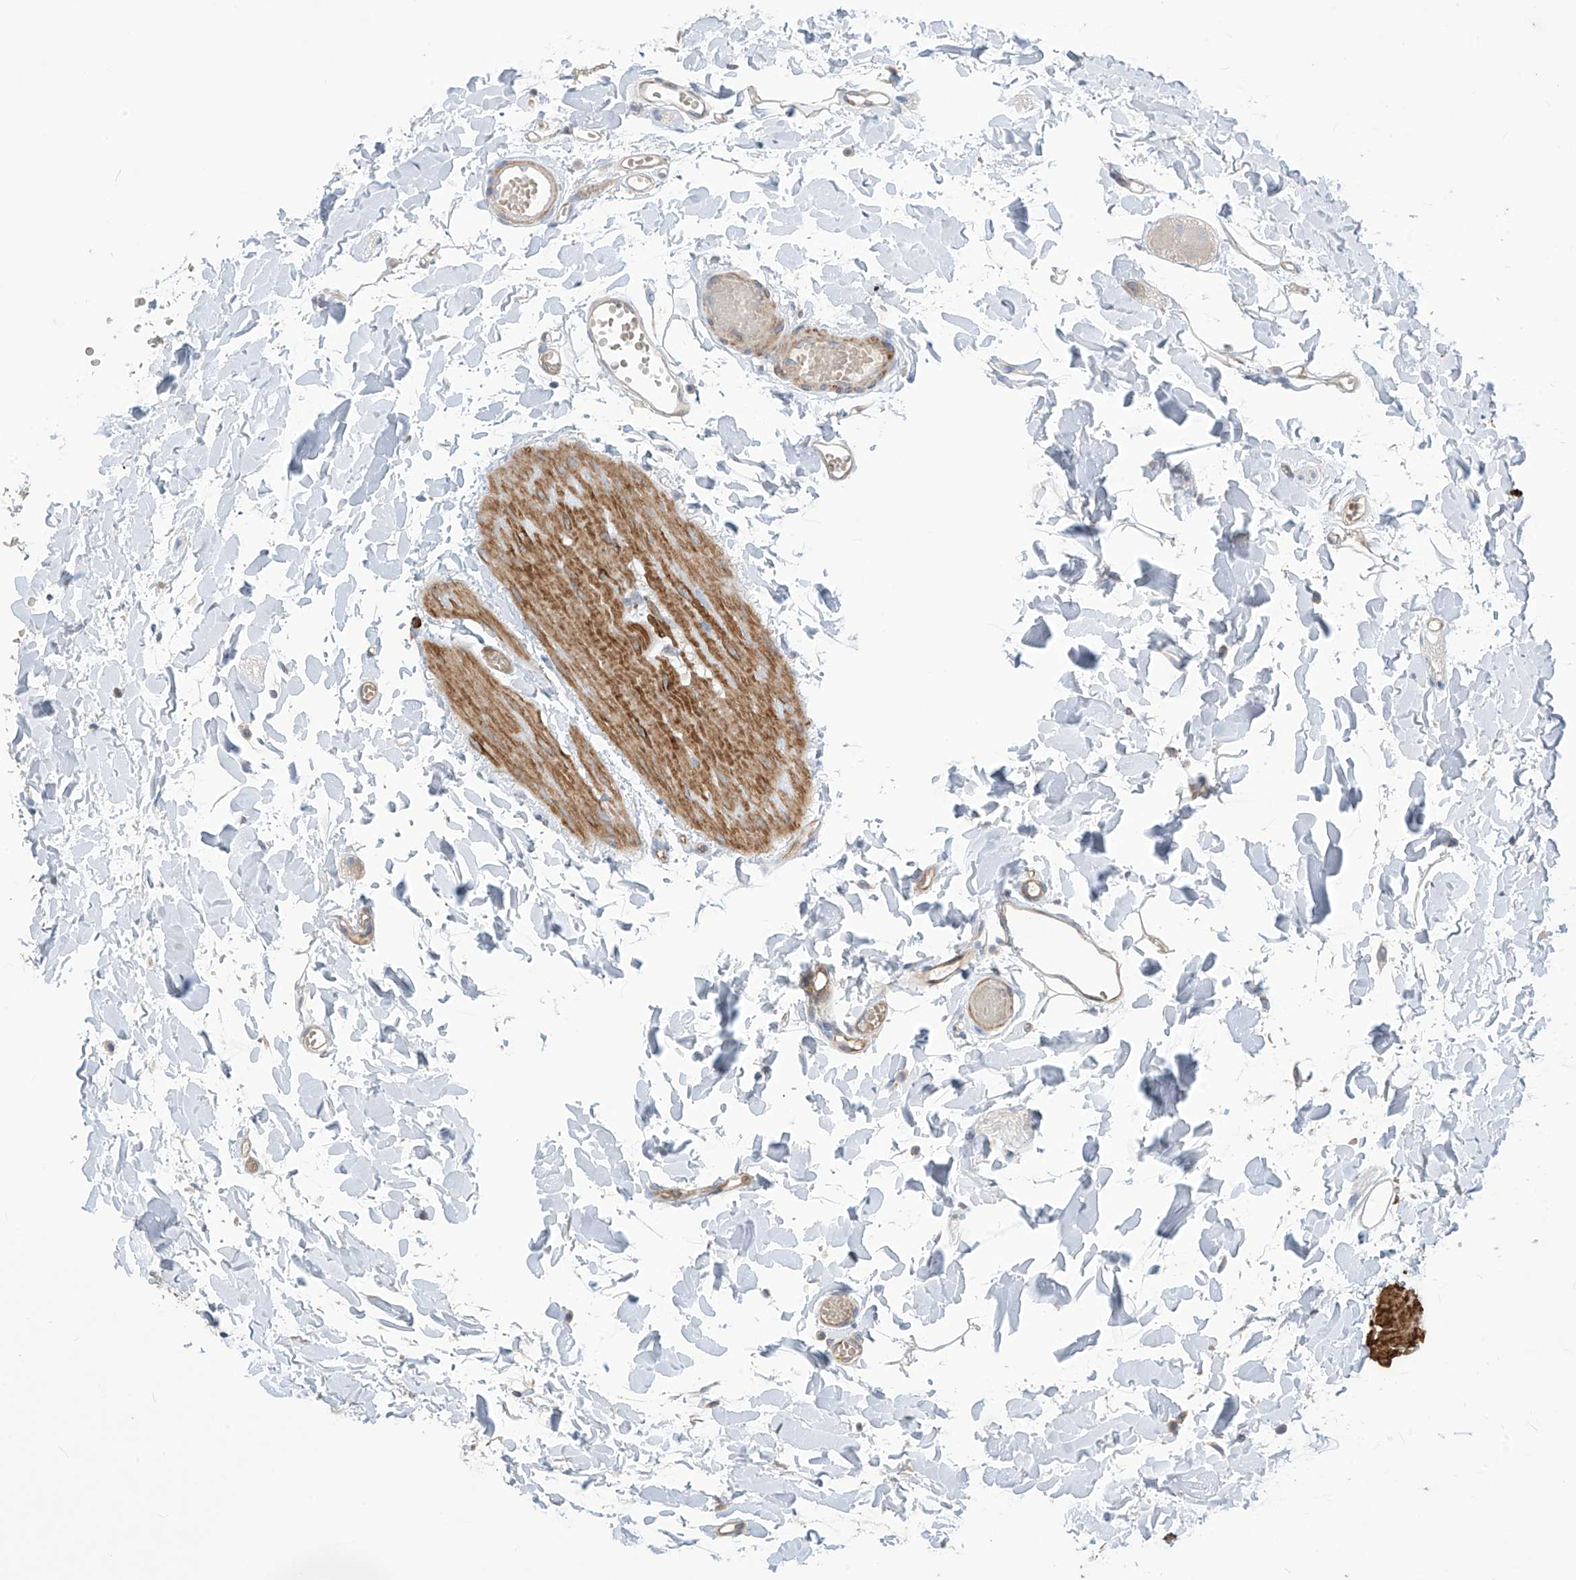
{"staining": {"intensity": "moderate", "quantity": ">75%", "location": "cytoplasmic/membranous"}, "tissue": "colon", "cell_type": "Endothelial cells", "image_type": "normal", "snomed": [{"axis": "morphology", "description": "Normal tissue, NOS"}, {"axis": "topography", "description": "Colon"}], "caption": "About >75% of endothelial cells in benign colon show moderate cytoplasmic/membranous protein positivity as visualized by brown immunohistochemical staining.", "gene": "TRMU", "patient": {"sex": "male", "age": 56}}